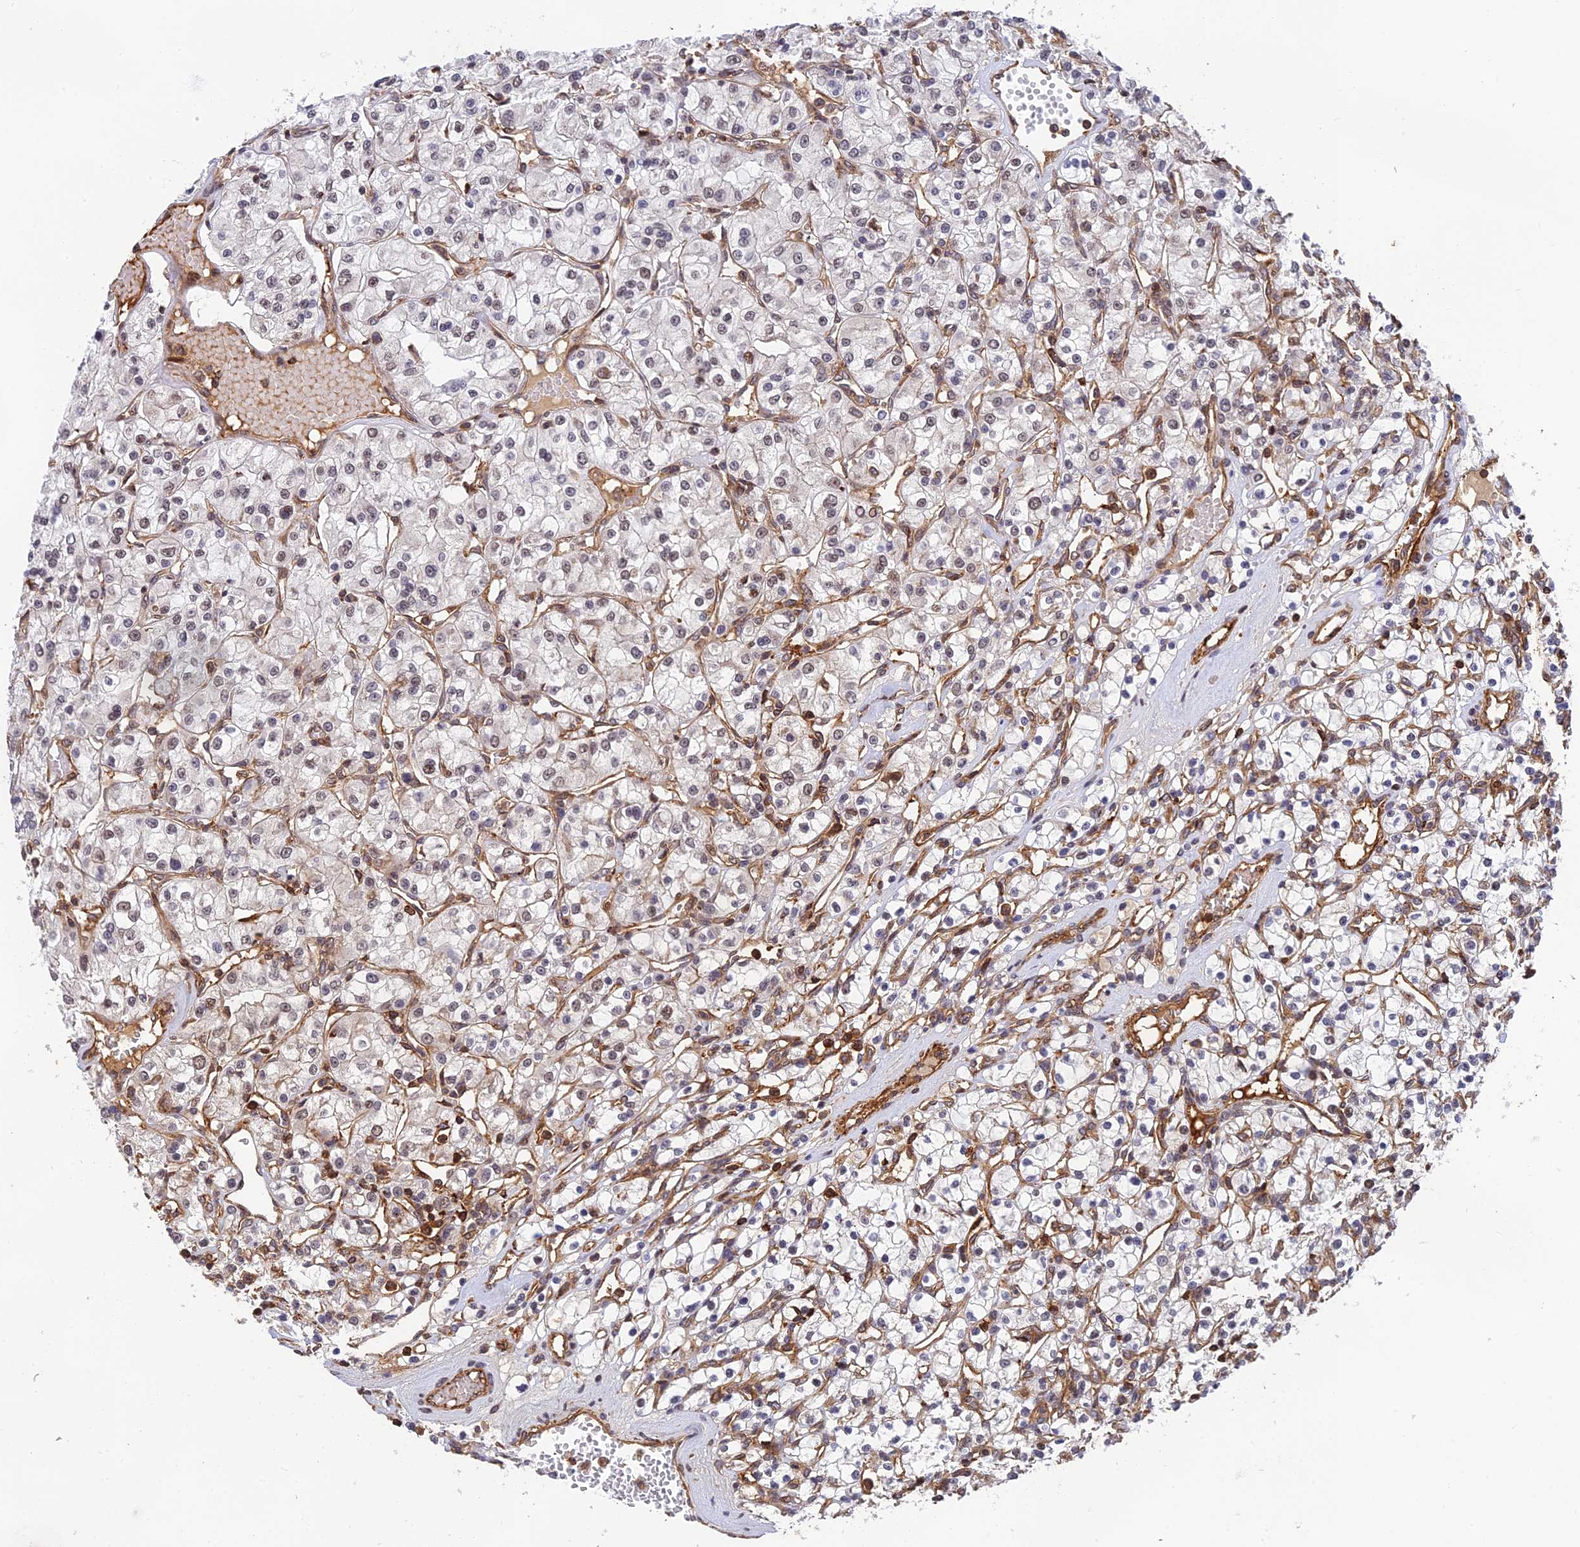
{"staining": {"intensity": "negative", "quantity": "none", "location": "none"}, "tissue": "renal cancer", "cell_type": "Tumor cells", "image_type": "cancer", "snomed": [{"axis": "morphology", "description": "Adenocarcinoma, NOS"}, {"axis": "topography", "description": "Kidney"}], "caption": "Immunohistochemical staining of renal adenocarcinoma displays no significant positivity in tumor cells.", "gene": "OSBPL1A", "patient": {"sex": "female", "age": 59}}